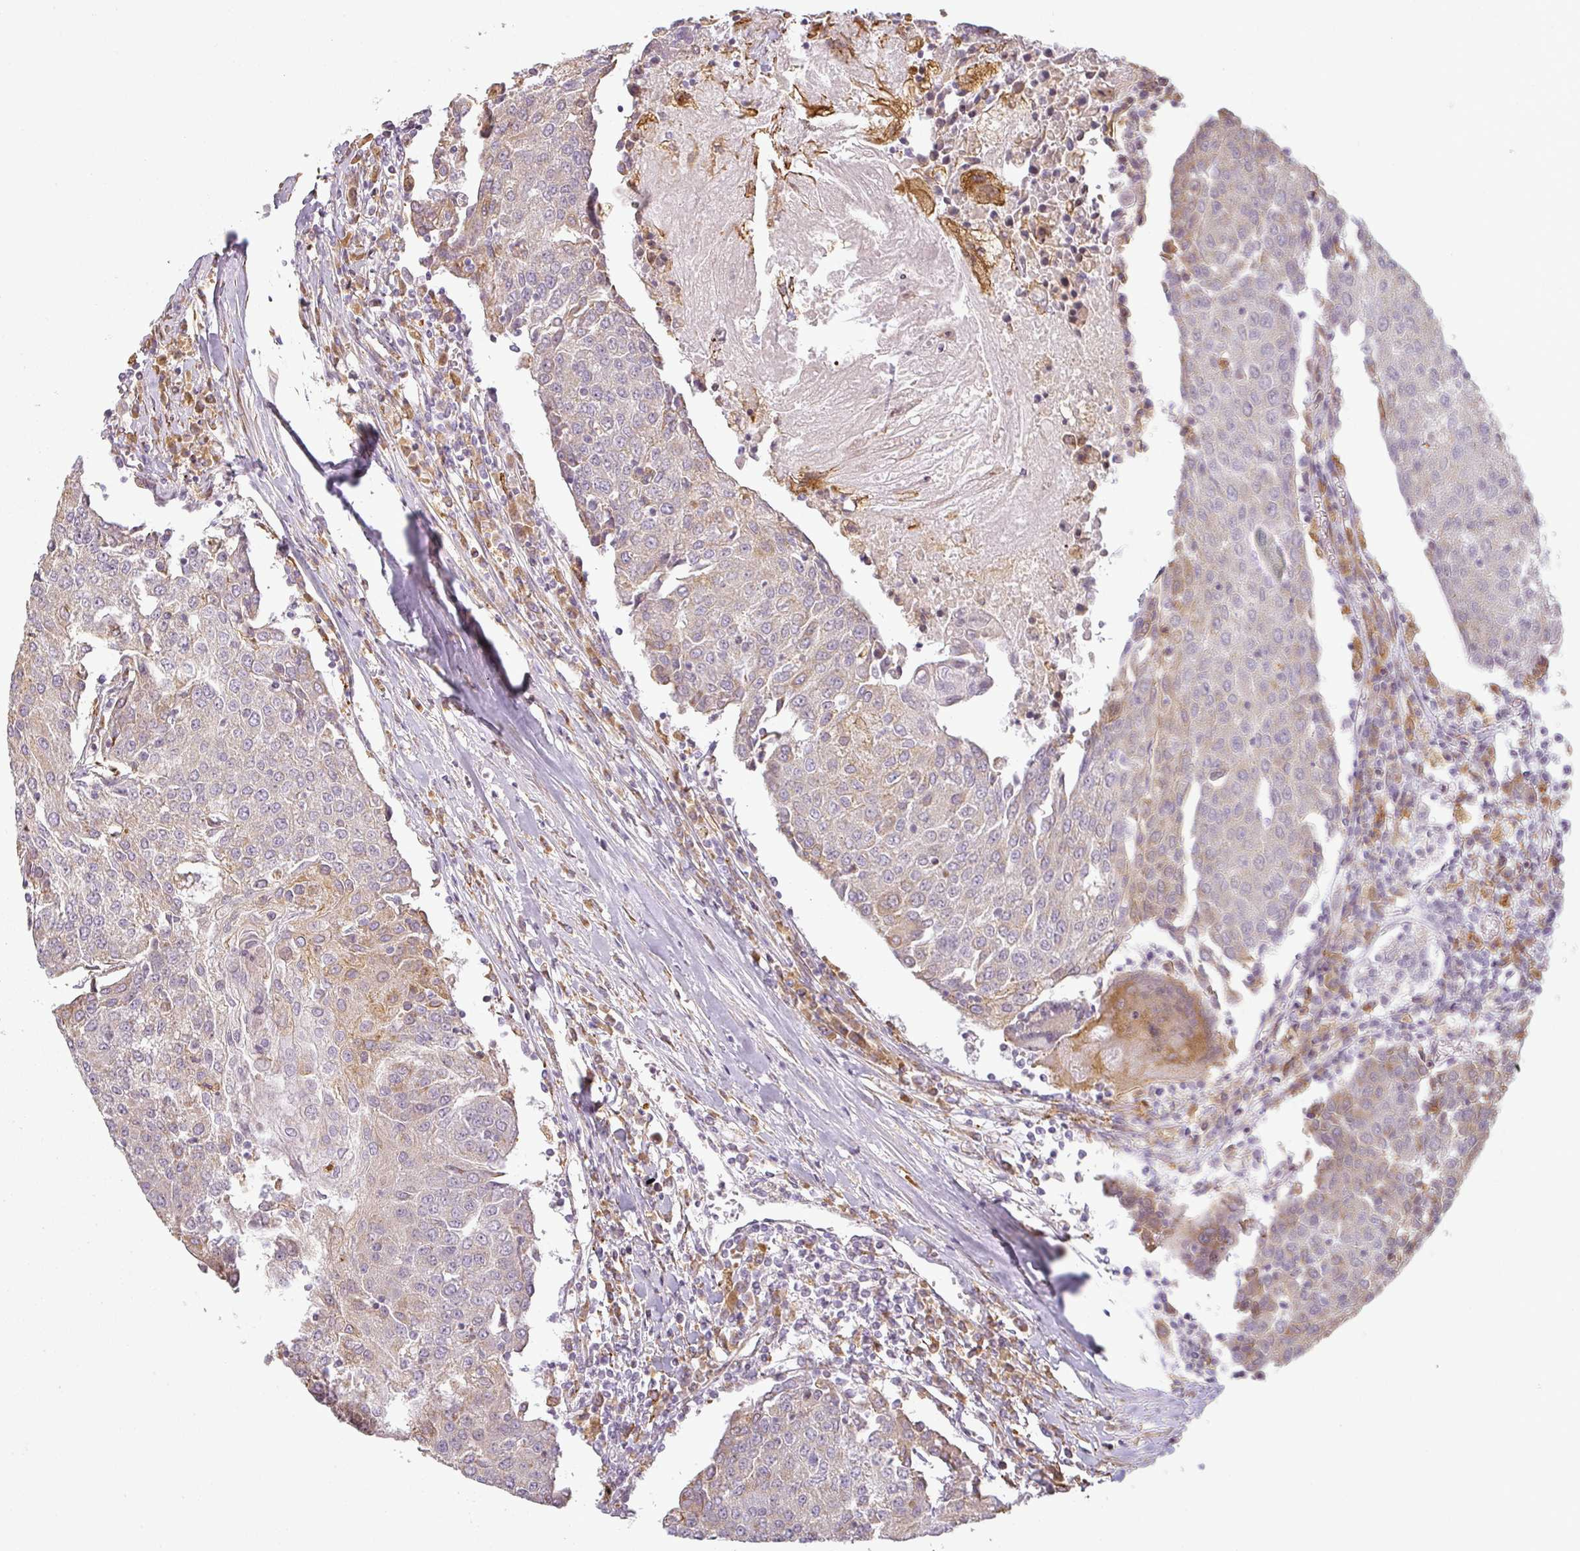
{"staining": {"intensity": "negative", "quantity": "none", "location": "none"}, "tissue": "urothelial cancer", "cell_type": "Tumor cells", "image_type": "cancer", "snomed": [{"axis": "morphology", "description": "Urothelial carcinoma, High grade"}, {"axis": "topography", "description": "Urinary bladder"}], "caption": "Urothelial cancer was stained to show a protein in brown. There is no significant positivity in tumor cells.", "gene": "CCDC144A", "patient": {"sex": "female", "age": 85}}